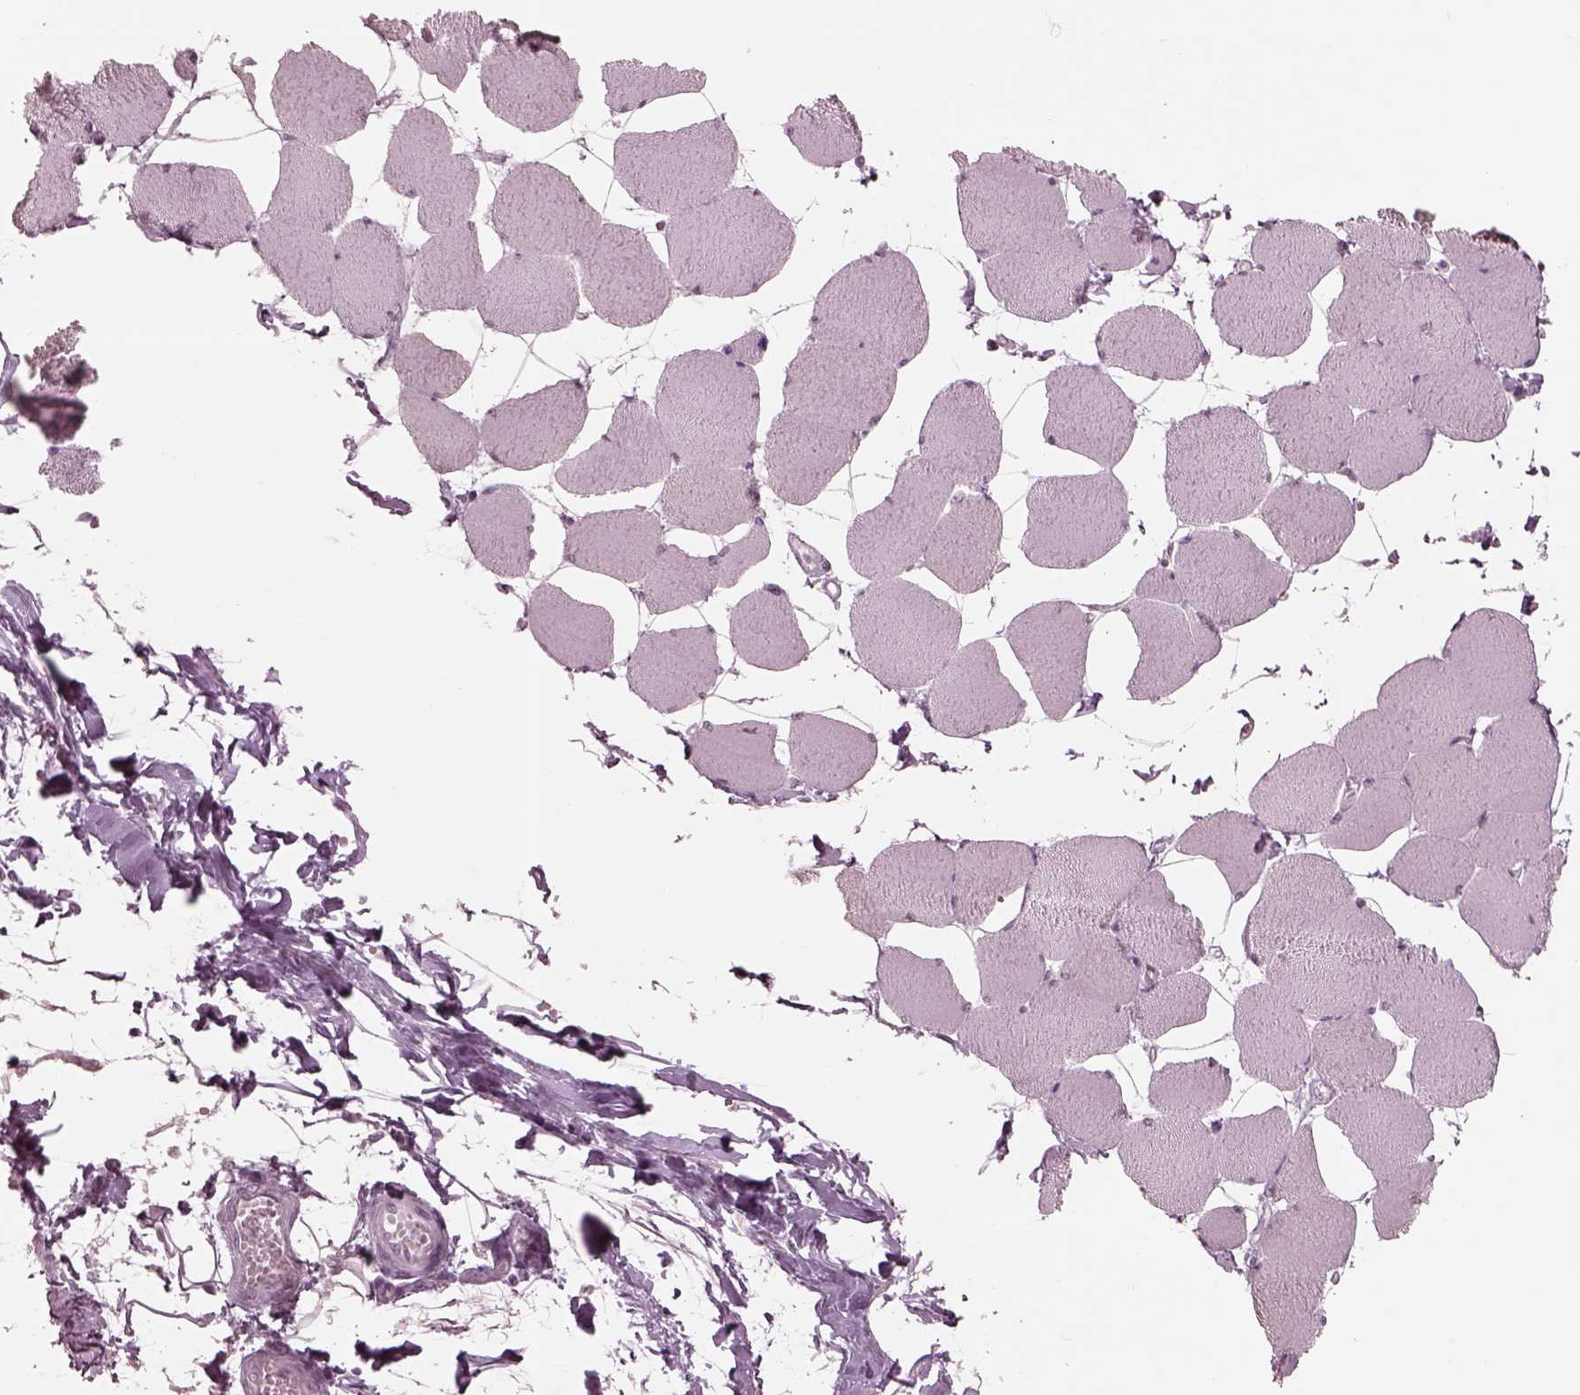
{"staining": {"intensity": "negative", "quantity": "none", "location": "none"}, "tissue": "skeletal muscle", "cell_type": "Myocytes", "image_type": "normal", "snomed": [{"axis": "morphology", "description": "Normal tissue, NOS"}, {"axis": "topography", "description": "Skeletal muscle"}], "caption": "Immunohistochemical staining of normal skeletal muscle displays no significant positivity in myocytes.", "gene": "GARIN4", "patient": {"sex": "female", "age": 75}}